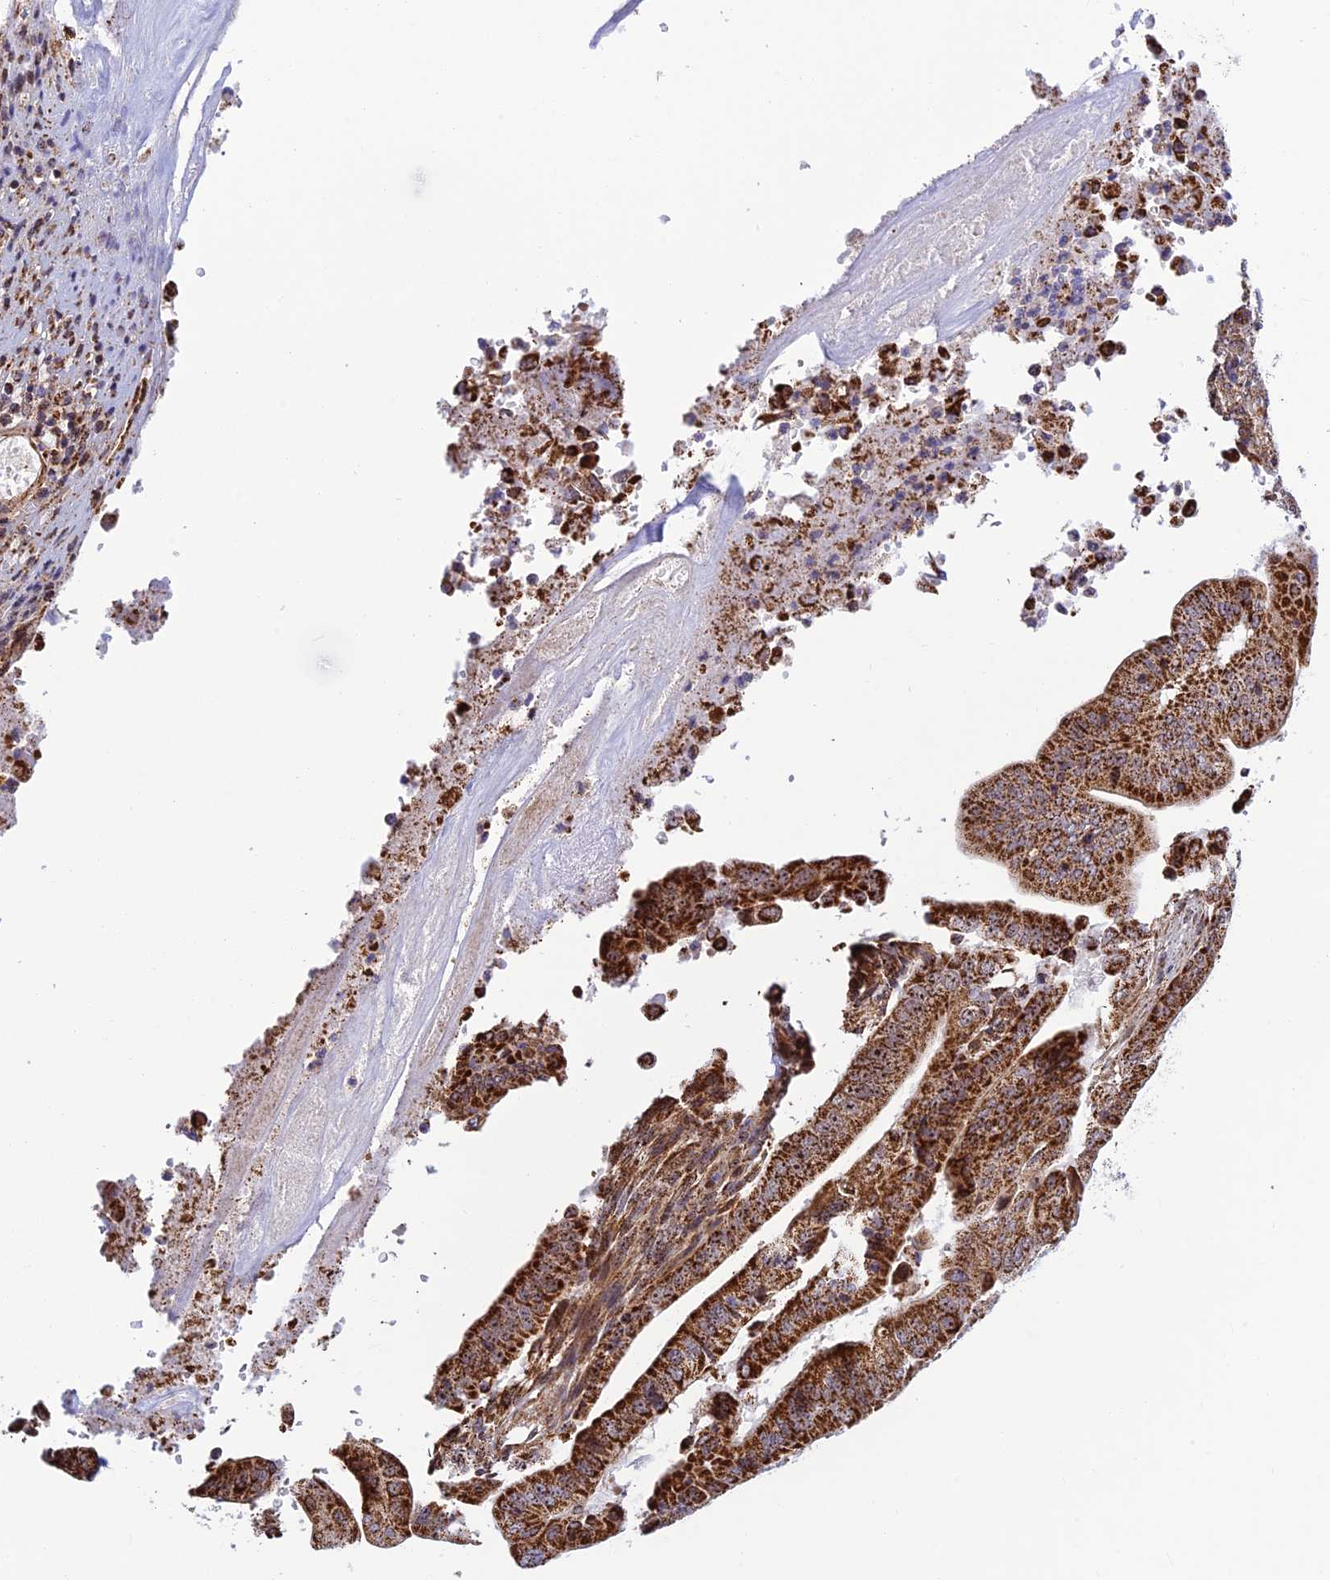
{"staining": {"intensity": "strong", "quantity": ">75%", "location": "cytoplasmic/membranous,nuclear"}, "tissue": "pancreatic cancer", "cell_type": "Tumor cells", "image_type": "cancer", "snomed": [{"axis": "morphology", "description": "Adenocarcinoma, NOS"}, {"axis": "topography", "description": "Pancreas"}], "caption": "DAB (3,3'-diaminobenzidine) immunohistochemical staining of pancreatic adenocarcinoma exhibits strong cytoplasmic/membranous and nuclear protein positivity in approximately >75% of tumor cells.", "gene": "POLR1G", "patient": {"sex": "female", "age": 77}}